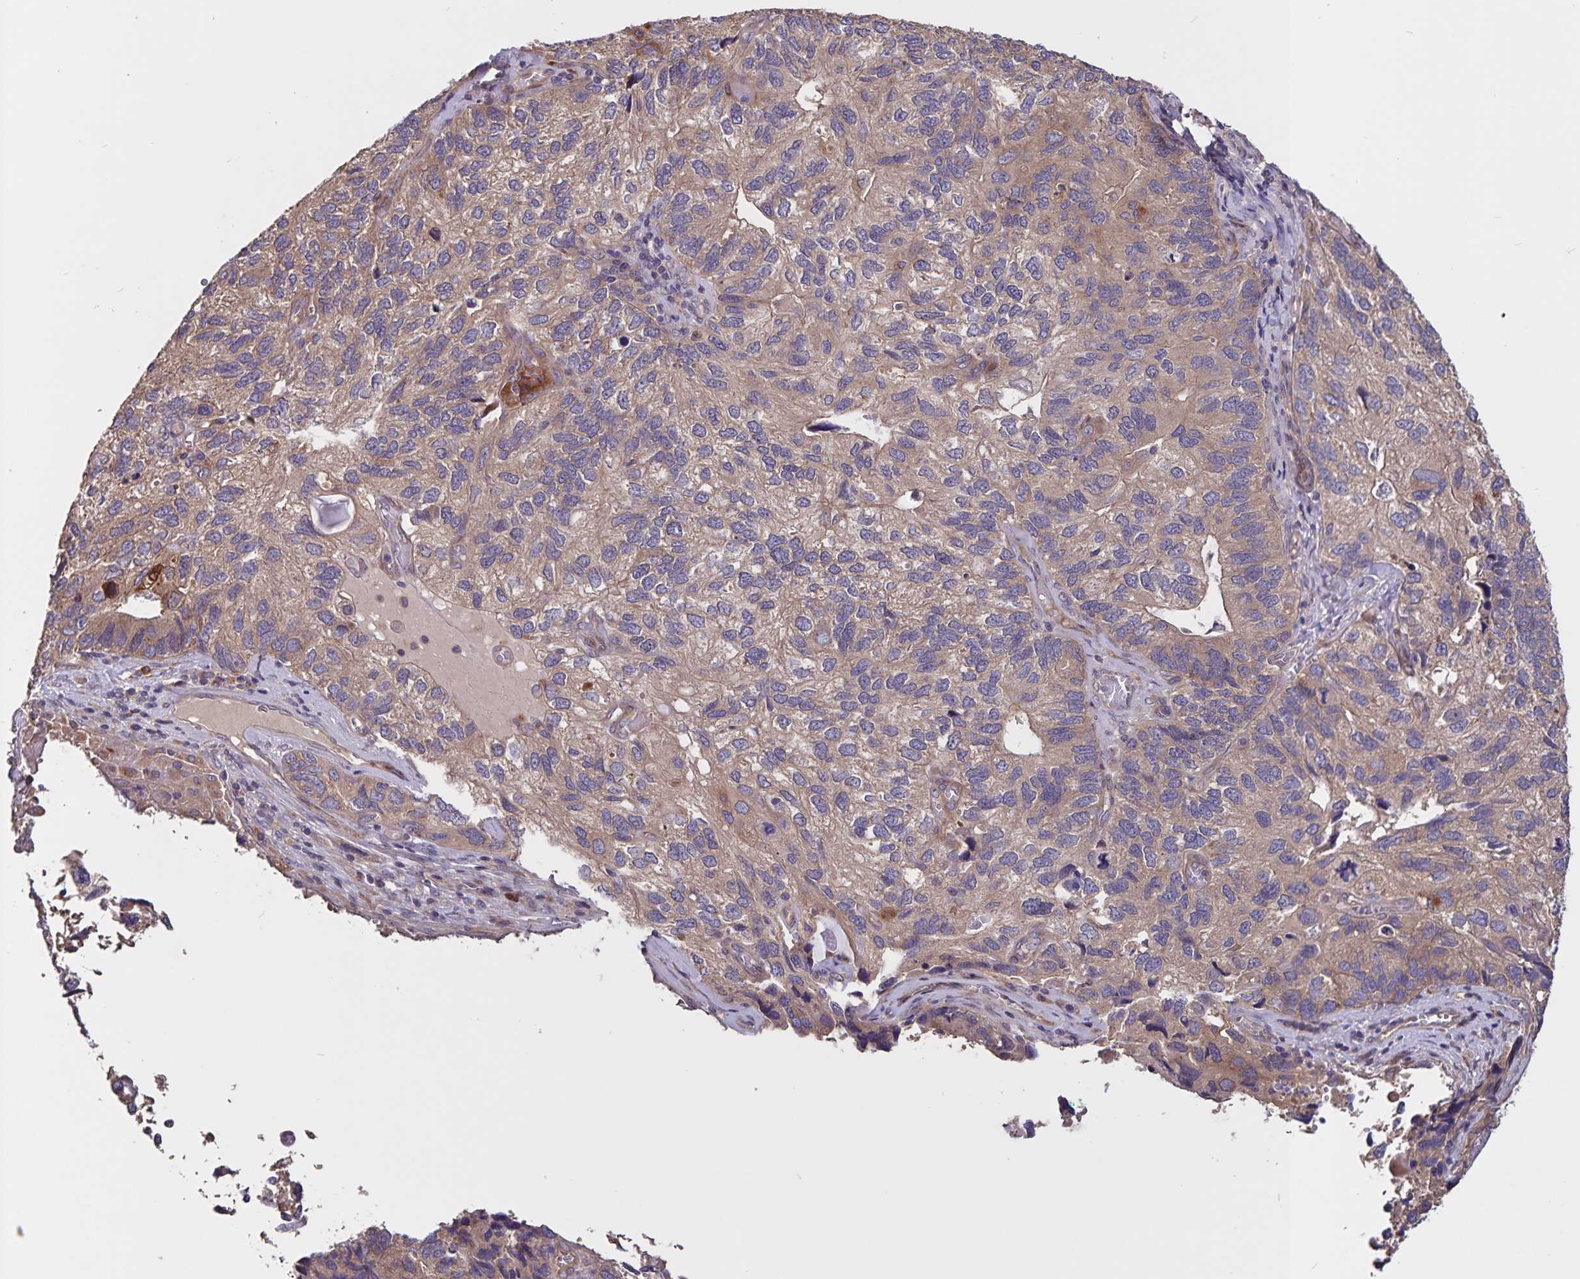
{"staining": {"intensity": "weak", "quantity": ">75%", "location": "cytoplasmic/membranous"}, "tissue": "endometrial cancer", "cell_type": "Tumor cells", "image_type": "cancer", "snomed": [{"axis": "morphology", "description": "Carcinoma, NOS"}, {"axis": "topography", "description": "Uterus"}], "caption": "Tumor cells reveal low levels of weak cytoplasmic/membranous staining in about >75% of cells in endometrial carcinoma.", "gene": "FBXL16", "patient": {"sex": "female", "age": 76}}